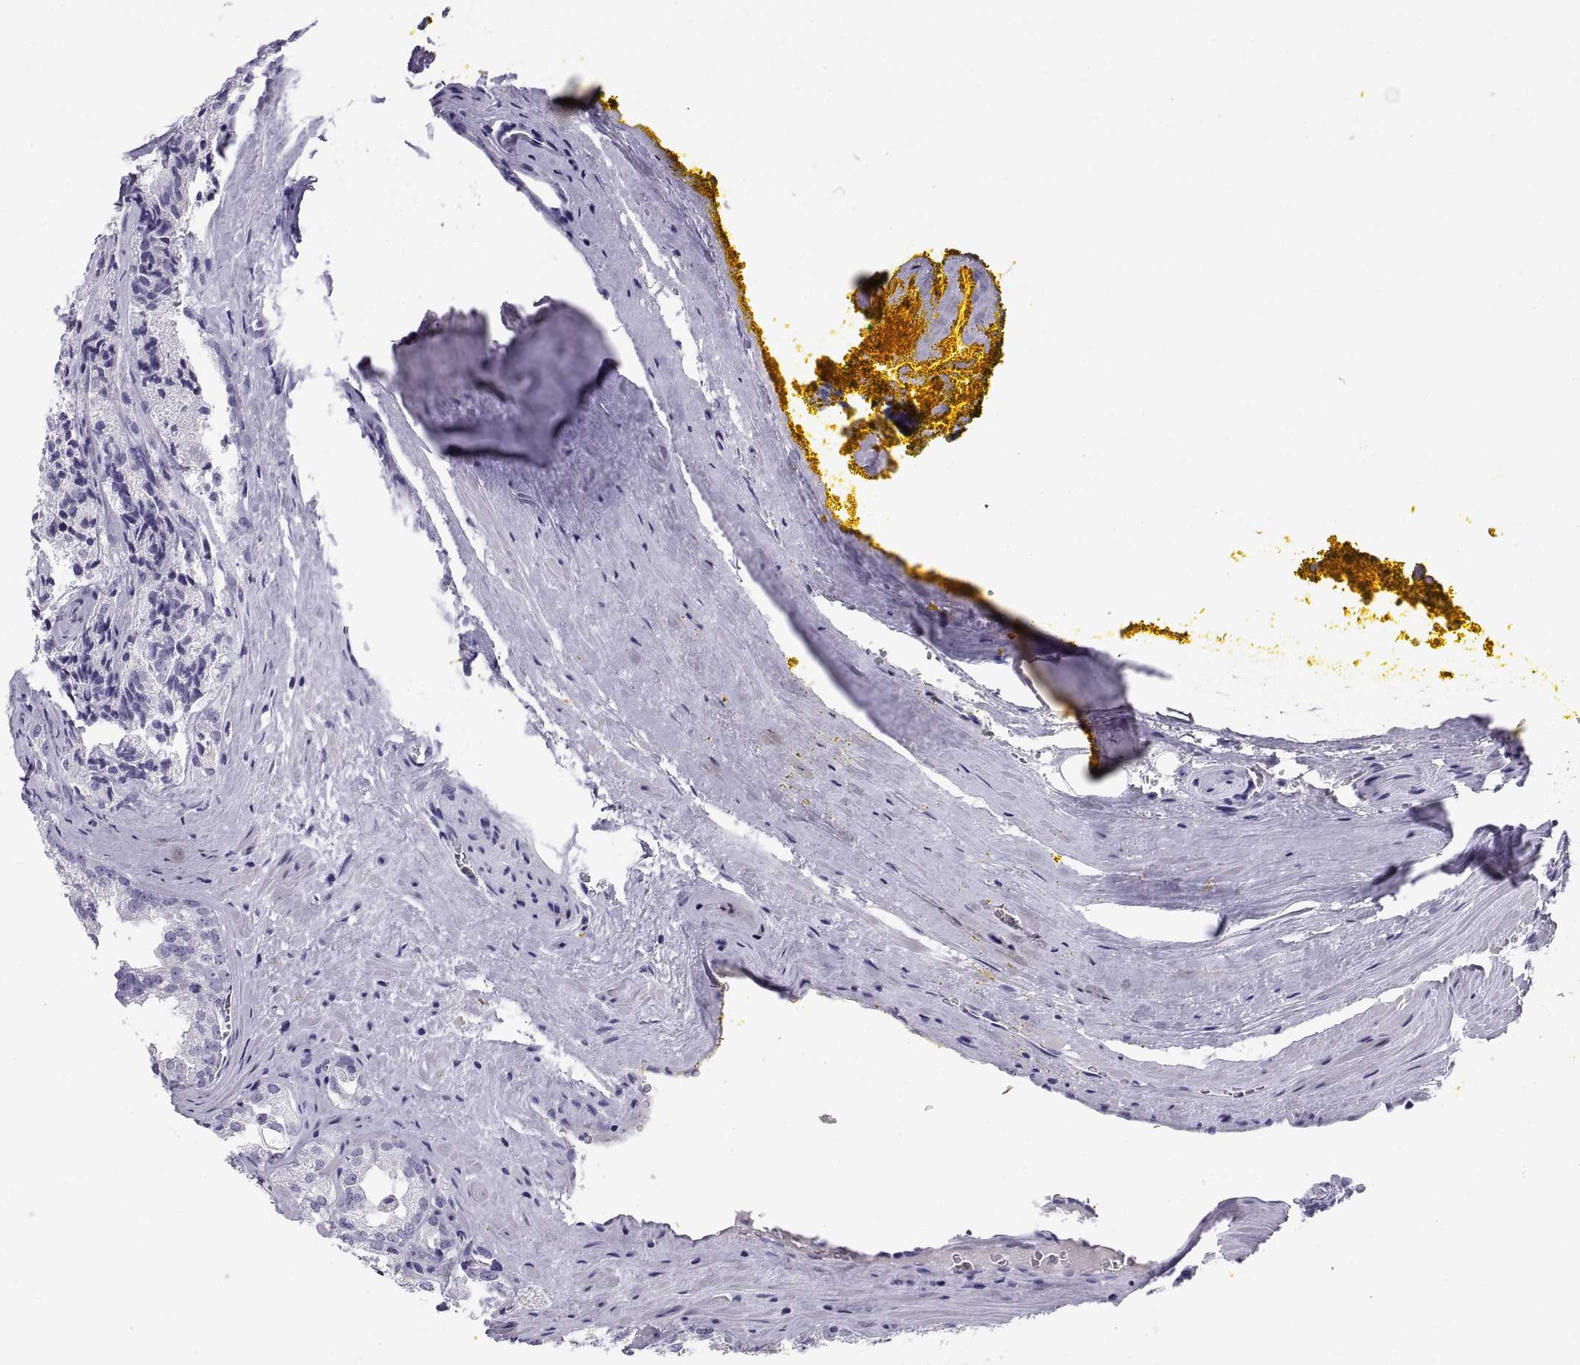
{"staining": {"intensity": "negative", "quantity": "none", "location": "none"}, "tissue": "prostate cancer", "cell_type": "Tumor cells", "image_type": "cancer", "snomed": [{"axis": "morphology", "description": "Adenocarcinoma, NOS"}, {"axis": "morphology", "description": "Adenocarcinoma, High grade"}, {"axis": "topography", "description": "Prostate"}], "caption": "An immunohistochemistry micrograph of prostate adenocarcinoma is shown. There is no staining in tumor cells of prostate adenocarcinoma.", "gene": "CT47A10", "patient": {"sex": "male", "age": 70}}